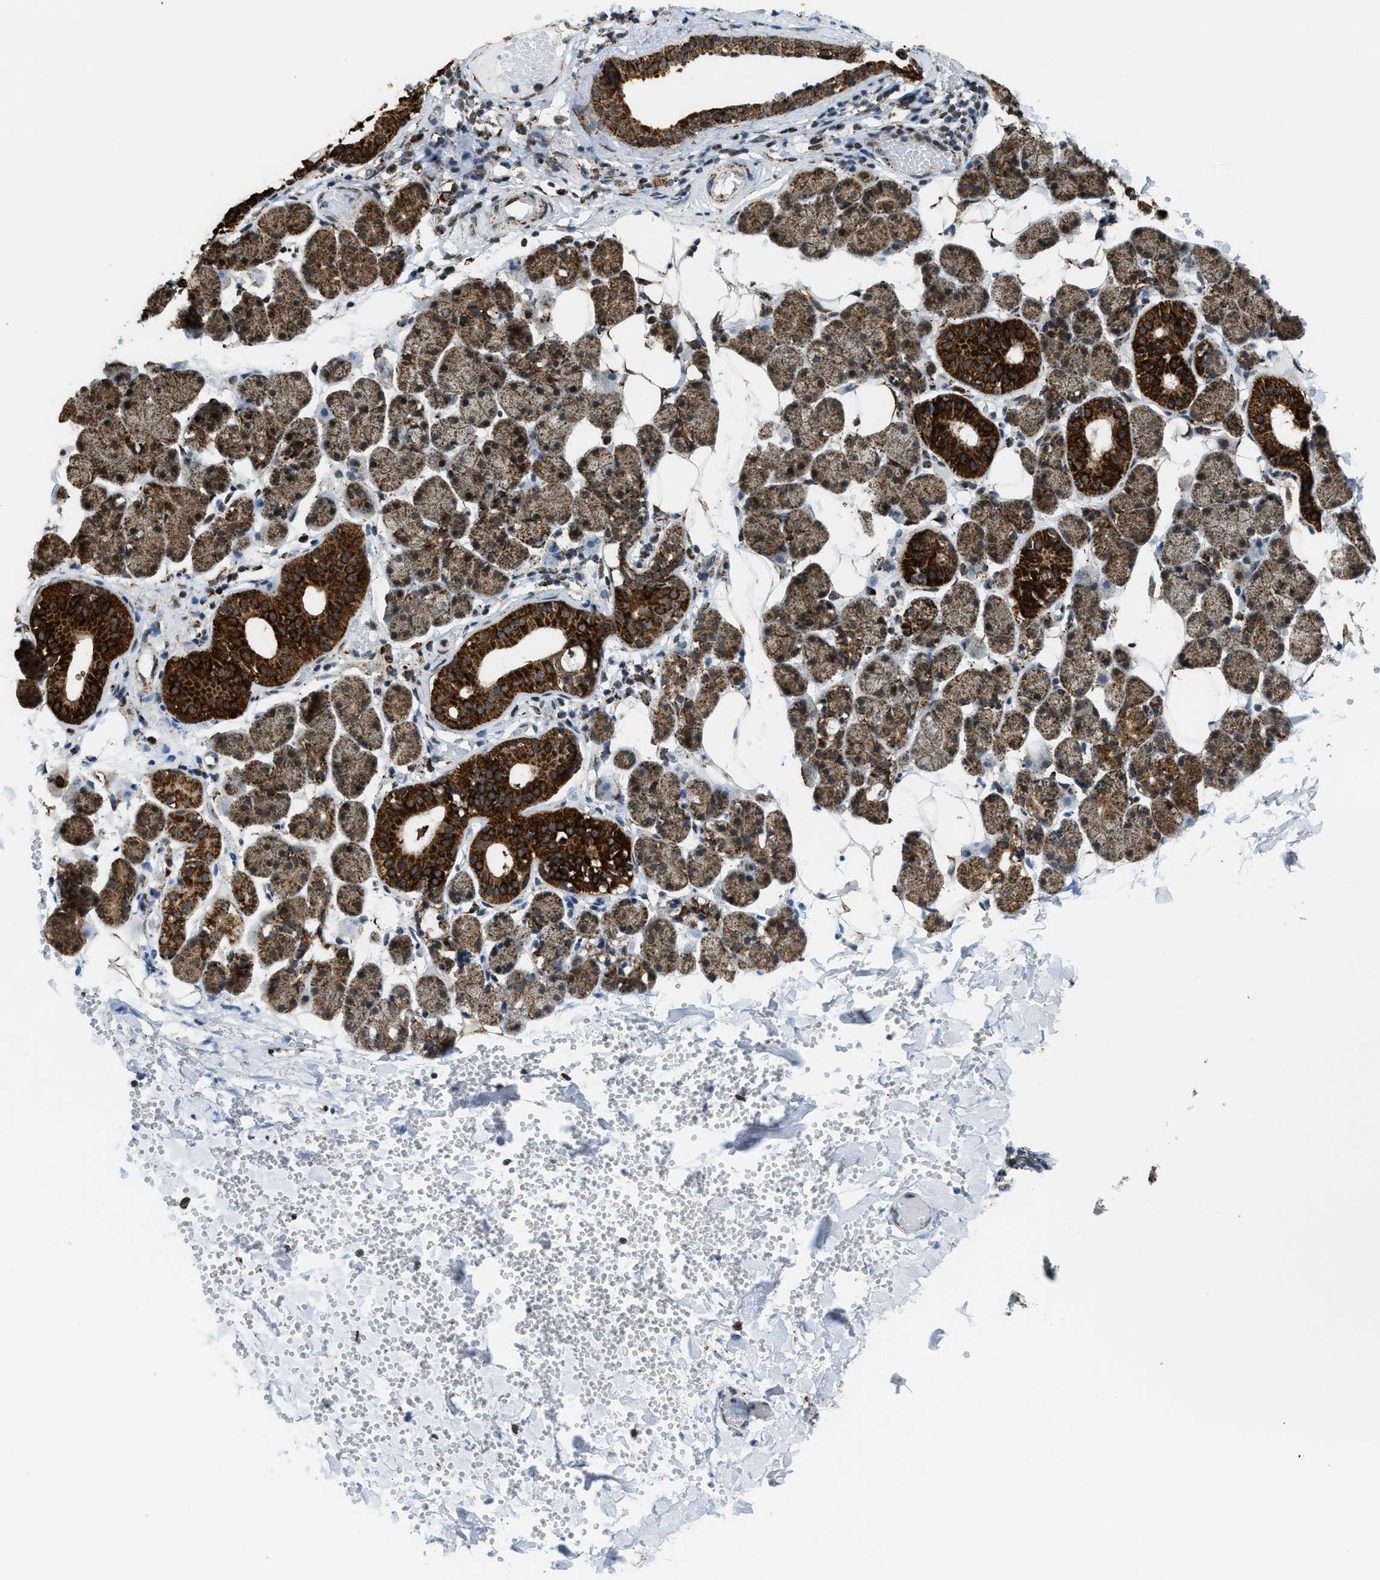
{"staining": {"intensity": "strong", "quantity": ">75%", "location": "cytoplasmic/membranous"}, "tissue": "salivary gland", "cell_type": "Glandular cells", "image_type": "normal", "snomed": [{"axis": "morphology", "description": "Normal tissue, NOS"}, {"axis": "topography", "description": "Salivary gland"}], "caption": "This histopathology image shows immunohistochemistry staining of unremarkable human salivary gland, with high strong cytoplasmic/membranous staining in approximately >75% of glandular cells.", "gene": "HIBADH", "patient": {"sex": "female", "age": 33}}